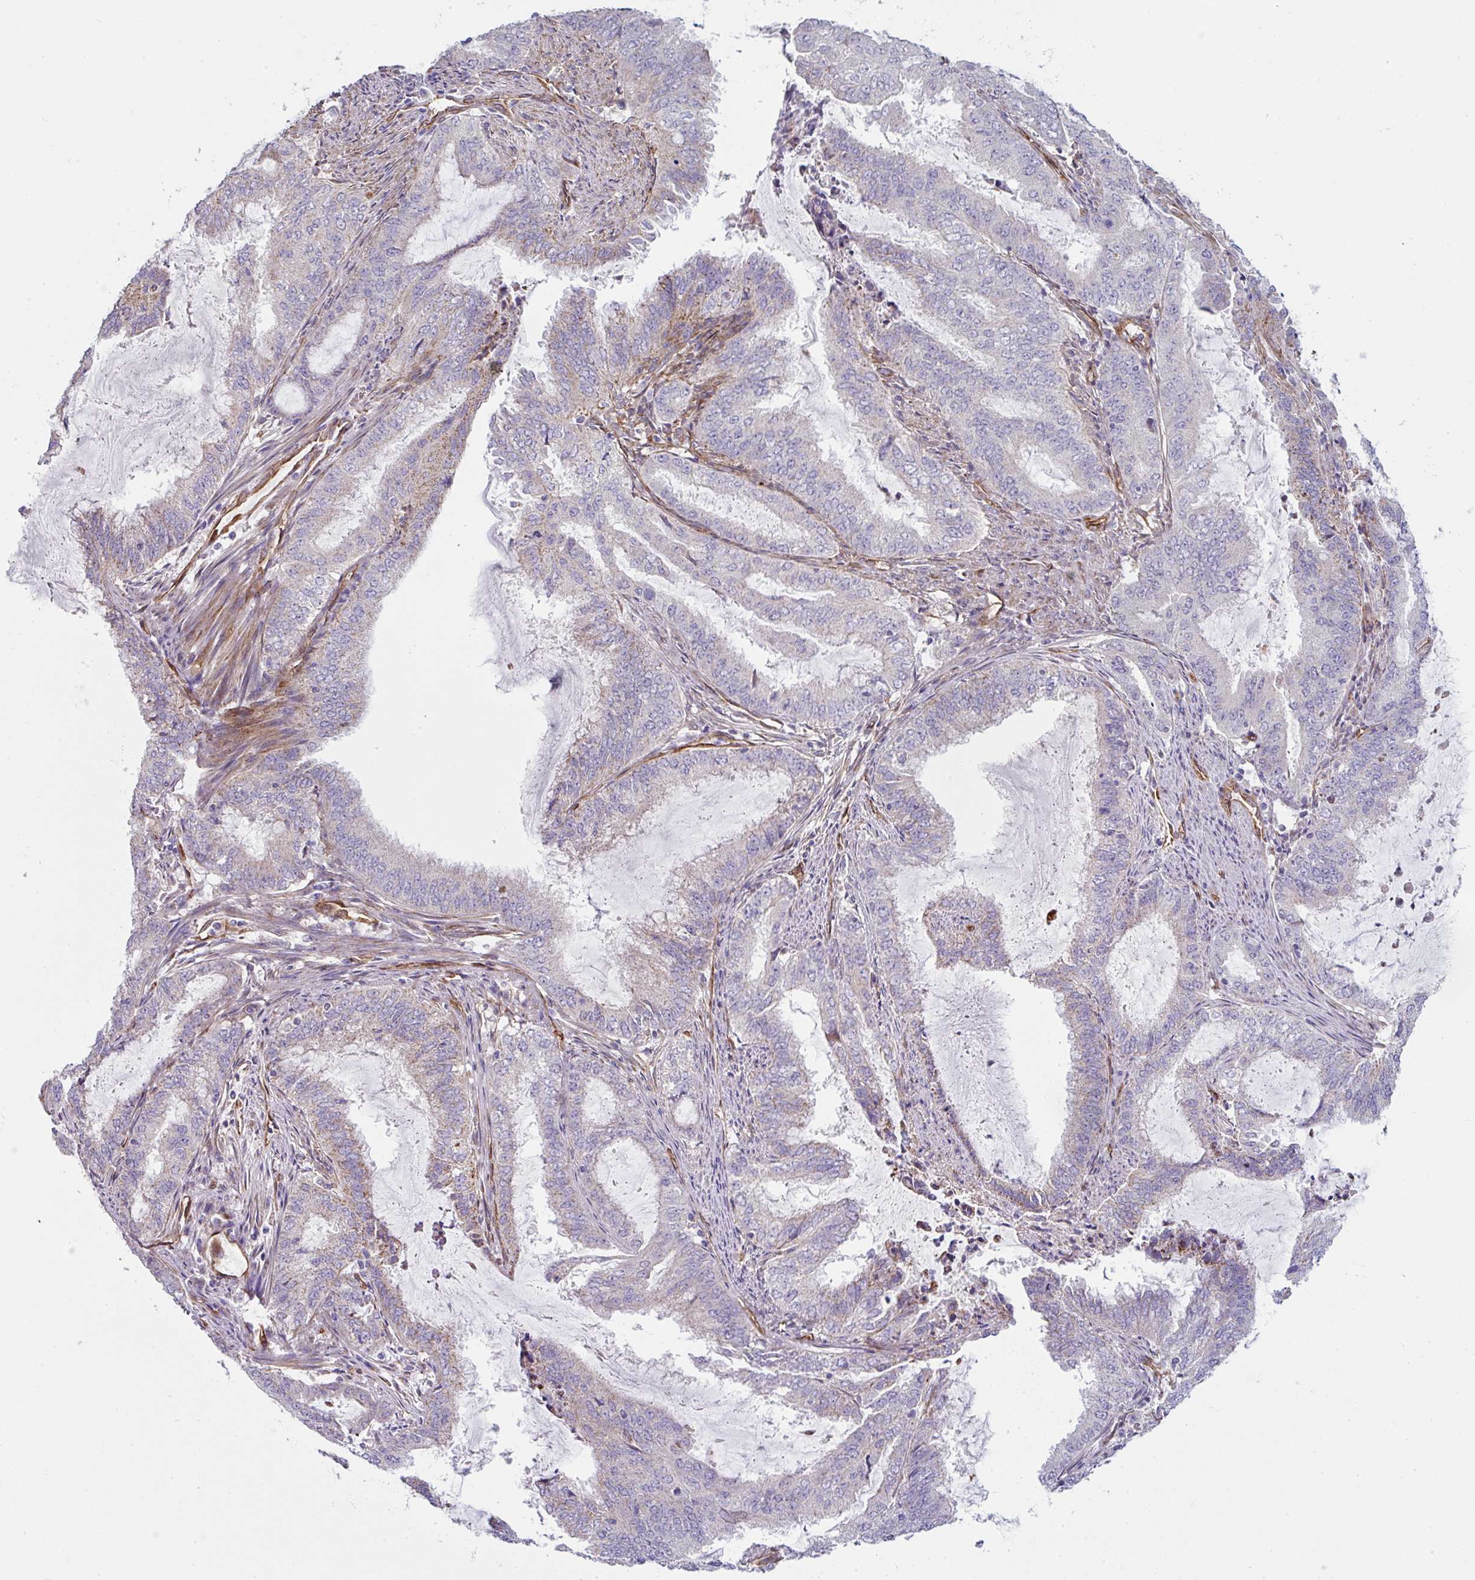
{"staining": {"intensity": "weak", "quantity": "<25%", "location": "cytoplasmic/membranous"}, "tissue": "endometrial cancer", "cell_type": "Tumor cells", "image_type": "cancer", "snomed": [{"axis": "morphology", "description": "Adenocarcinoma, NOS"}, {"axis": "topography", "description": "Endometrium"}], "caption": "Immunohistochemical staining of human endometrial adenocarcinoma shows no significant staining in tumor cells. Nuclei are stained in blue.", "gene": "ANKUB1", "patient": {"sex": "female", "age": 51}}